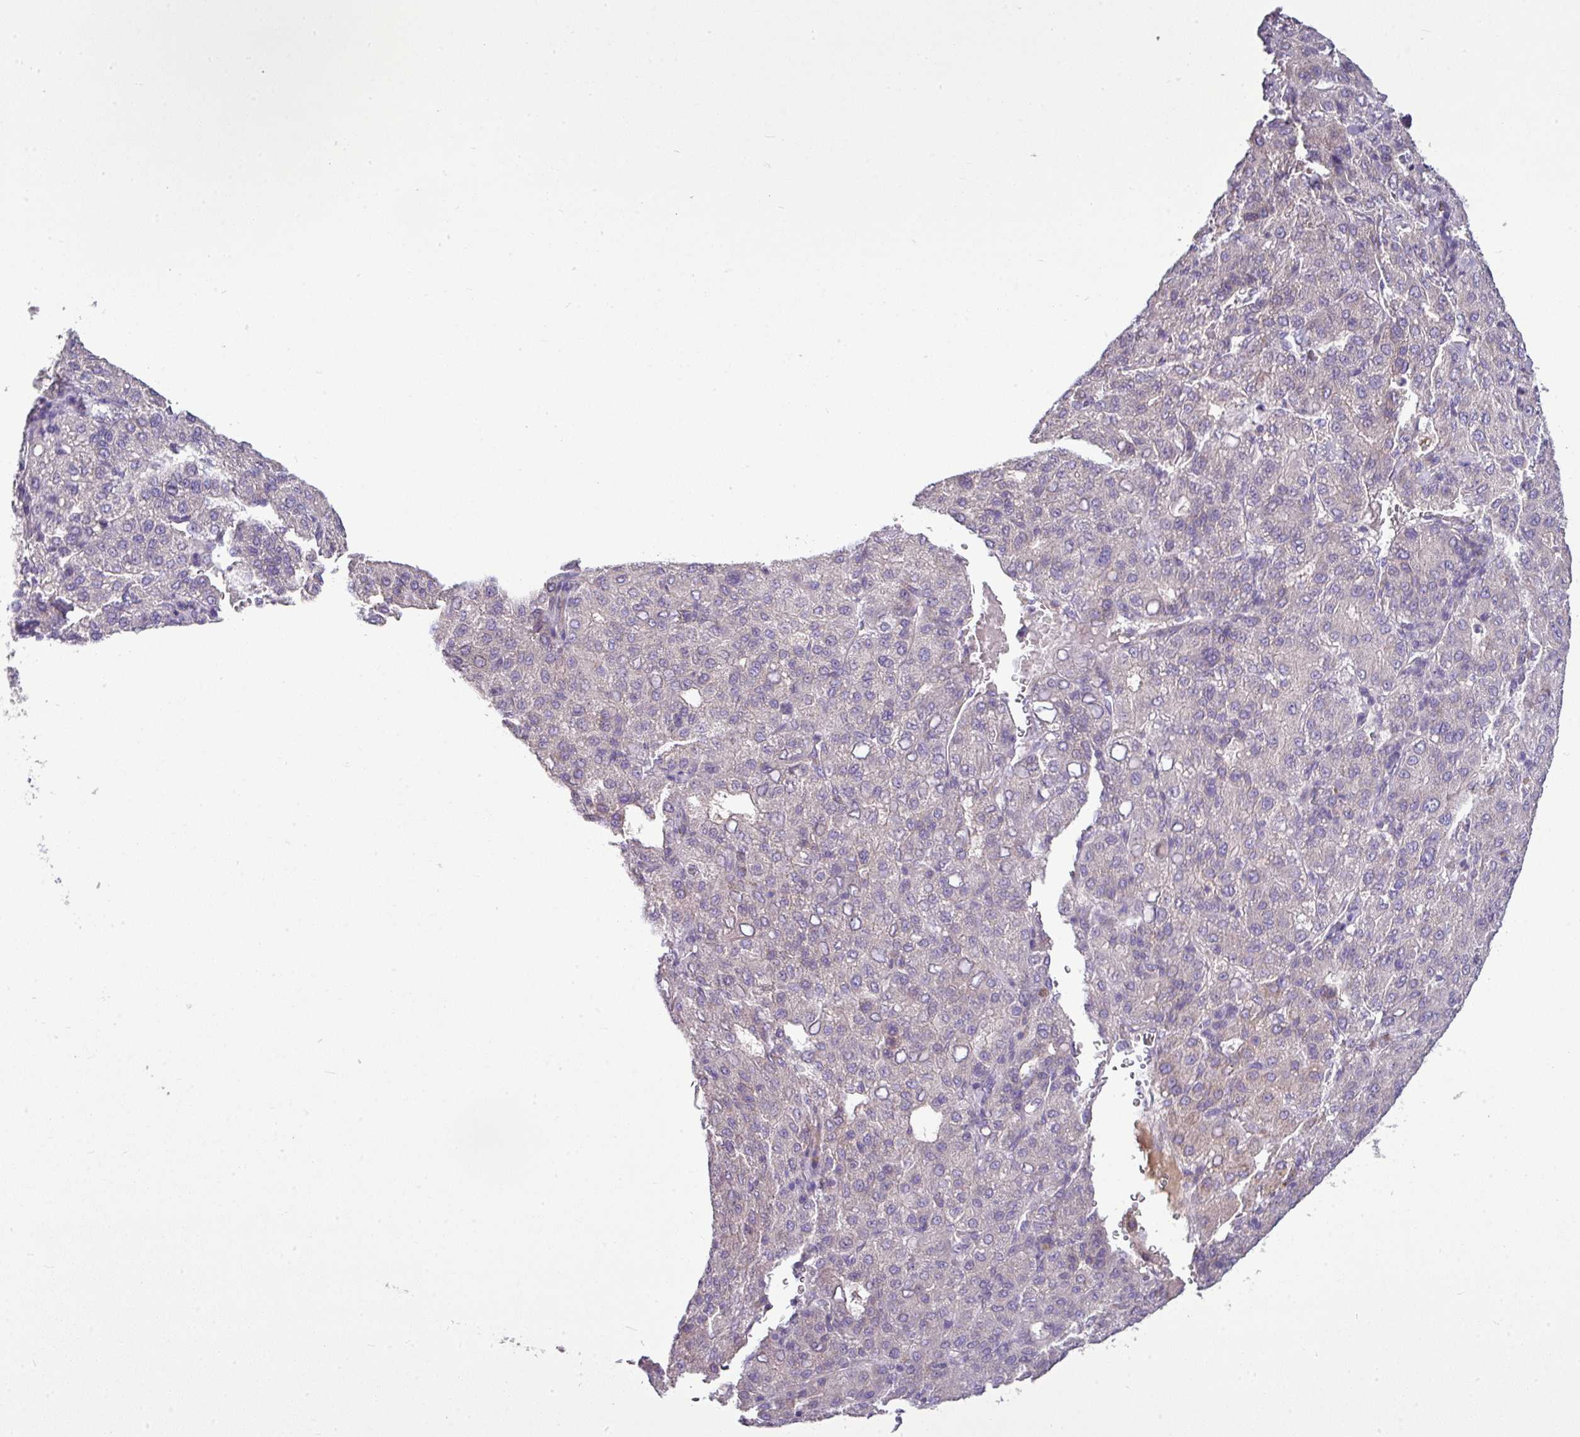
{"staining": {"intensity": "negative", "quantity": "none", "location": "none"}, "tissue": "liver cancer", "cell_type": "Tumor cells", "image_type": "cancer", "snomed": [{"axis": "morphology", "description": "Carcinoma, Hepatocellular, NOS"}, {"axis": "topography", "description": "Liver"}], "caption": "There is no significant staining in tumor cells of liver cancer. (DAB (3,3'-diaminobenzidine) IHC visualized using brightfield microscopy, high magnification).", "gene": "GAN", "patient": {"sex": "male", "age": 65}}